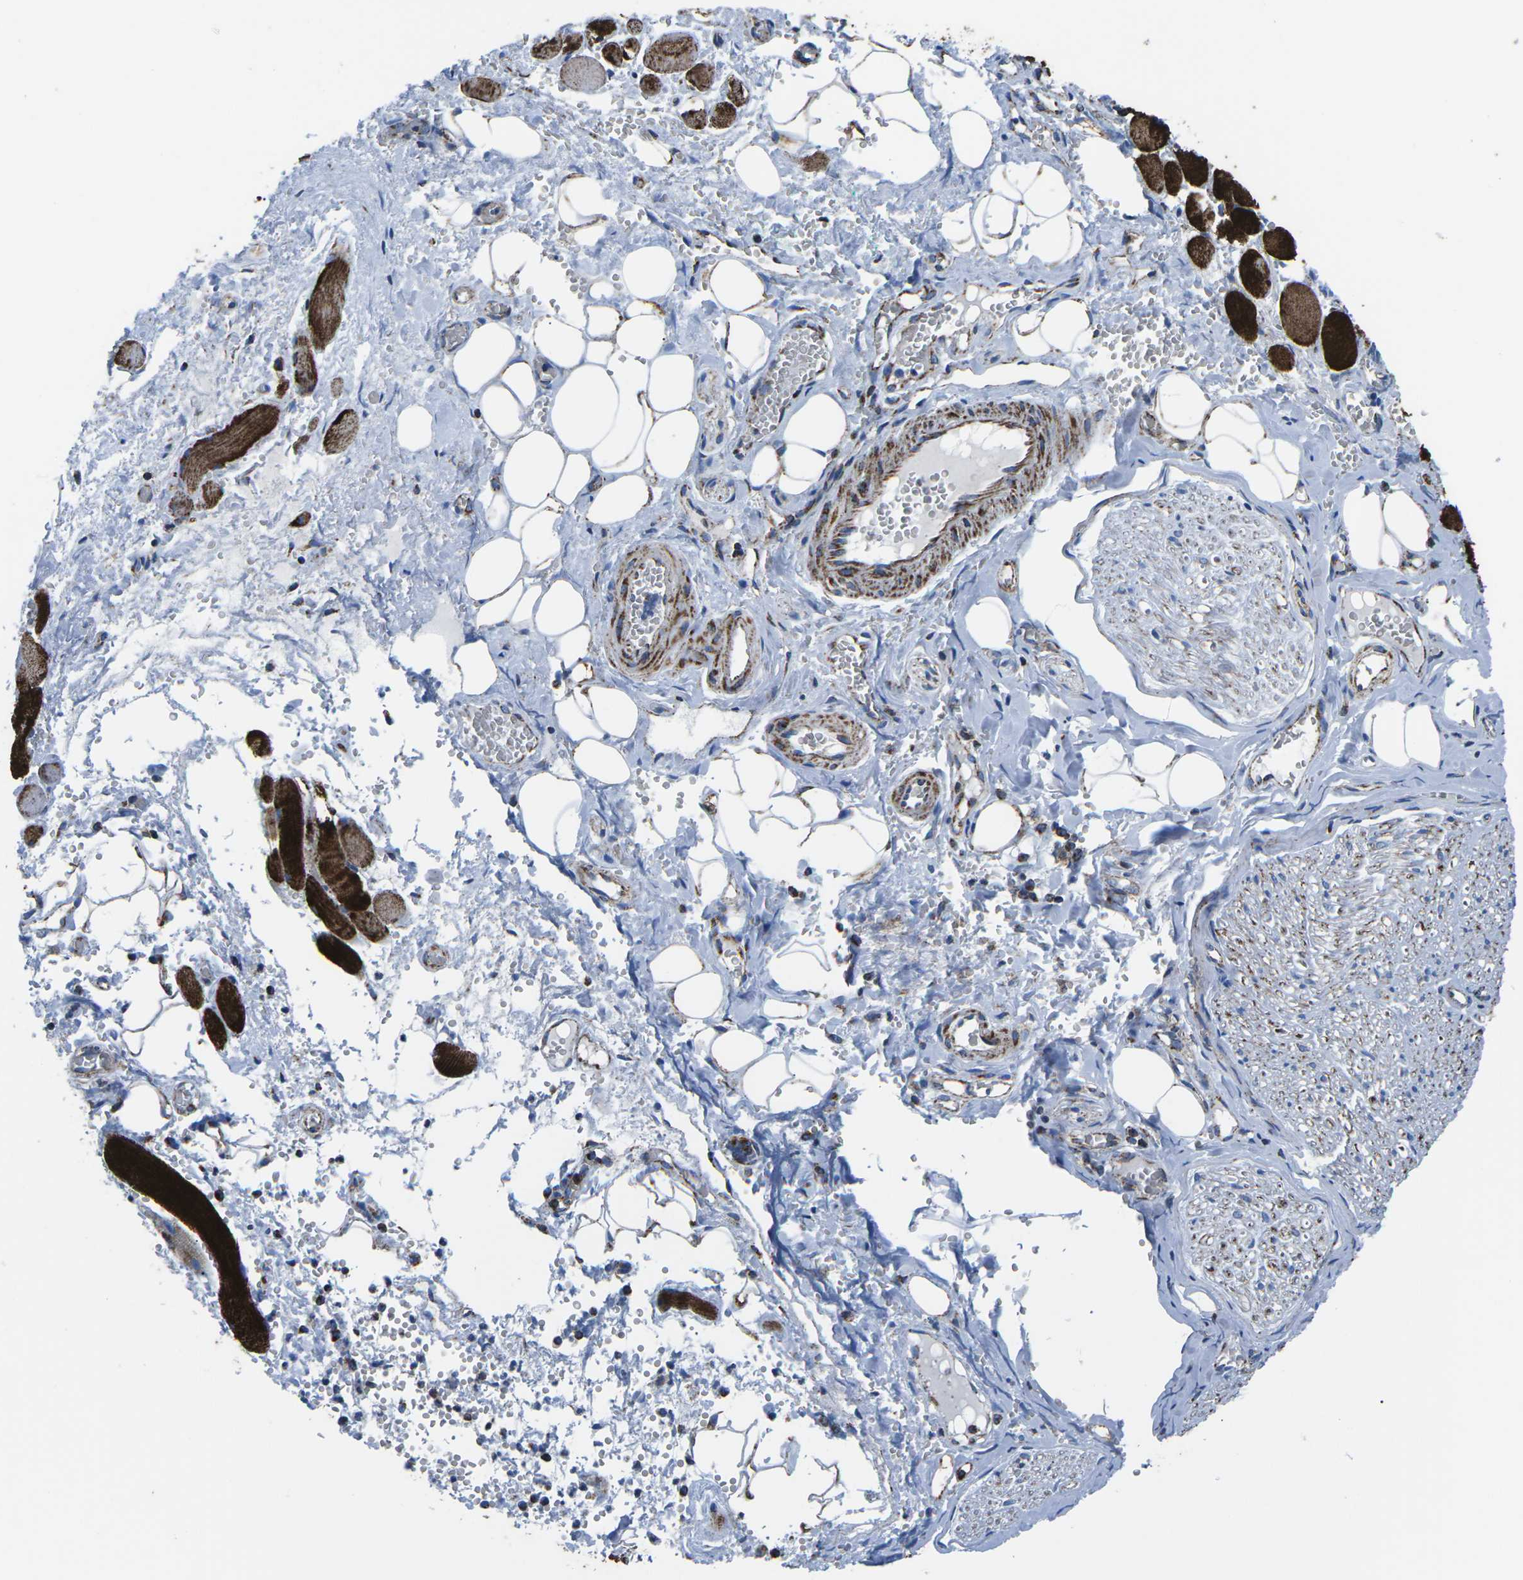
{"staining": {"intensity": "moderate", "quantity": "25%-75%", "location": "cytoplasmic/membranous"}, "tissue": "adipose tissue", "cell_type": "Adipocytes", "image_type": "normal", "snomed": [{"axis": "morphology", "description": "Squamous cell carcinoma, NOS"}, {"axis": "topography", "description": "Oral tissue"}, {"axis": "topography", "description": "Head-Neck"}], "caption": "Immunohistochemical staining of unremarkable human adipose tissue demonstrates medium levels of moderate cytoplasmic/membranous staining in approximately 25%-75% of adipocytes. Immunohistochemistry (ihc) stains the protein of interest in brown and the nuclei are stained blue.", "gene": "MT", "patient": {"sex": "female", "age": 50}}